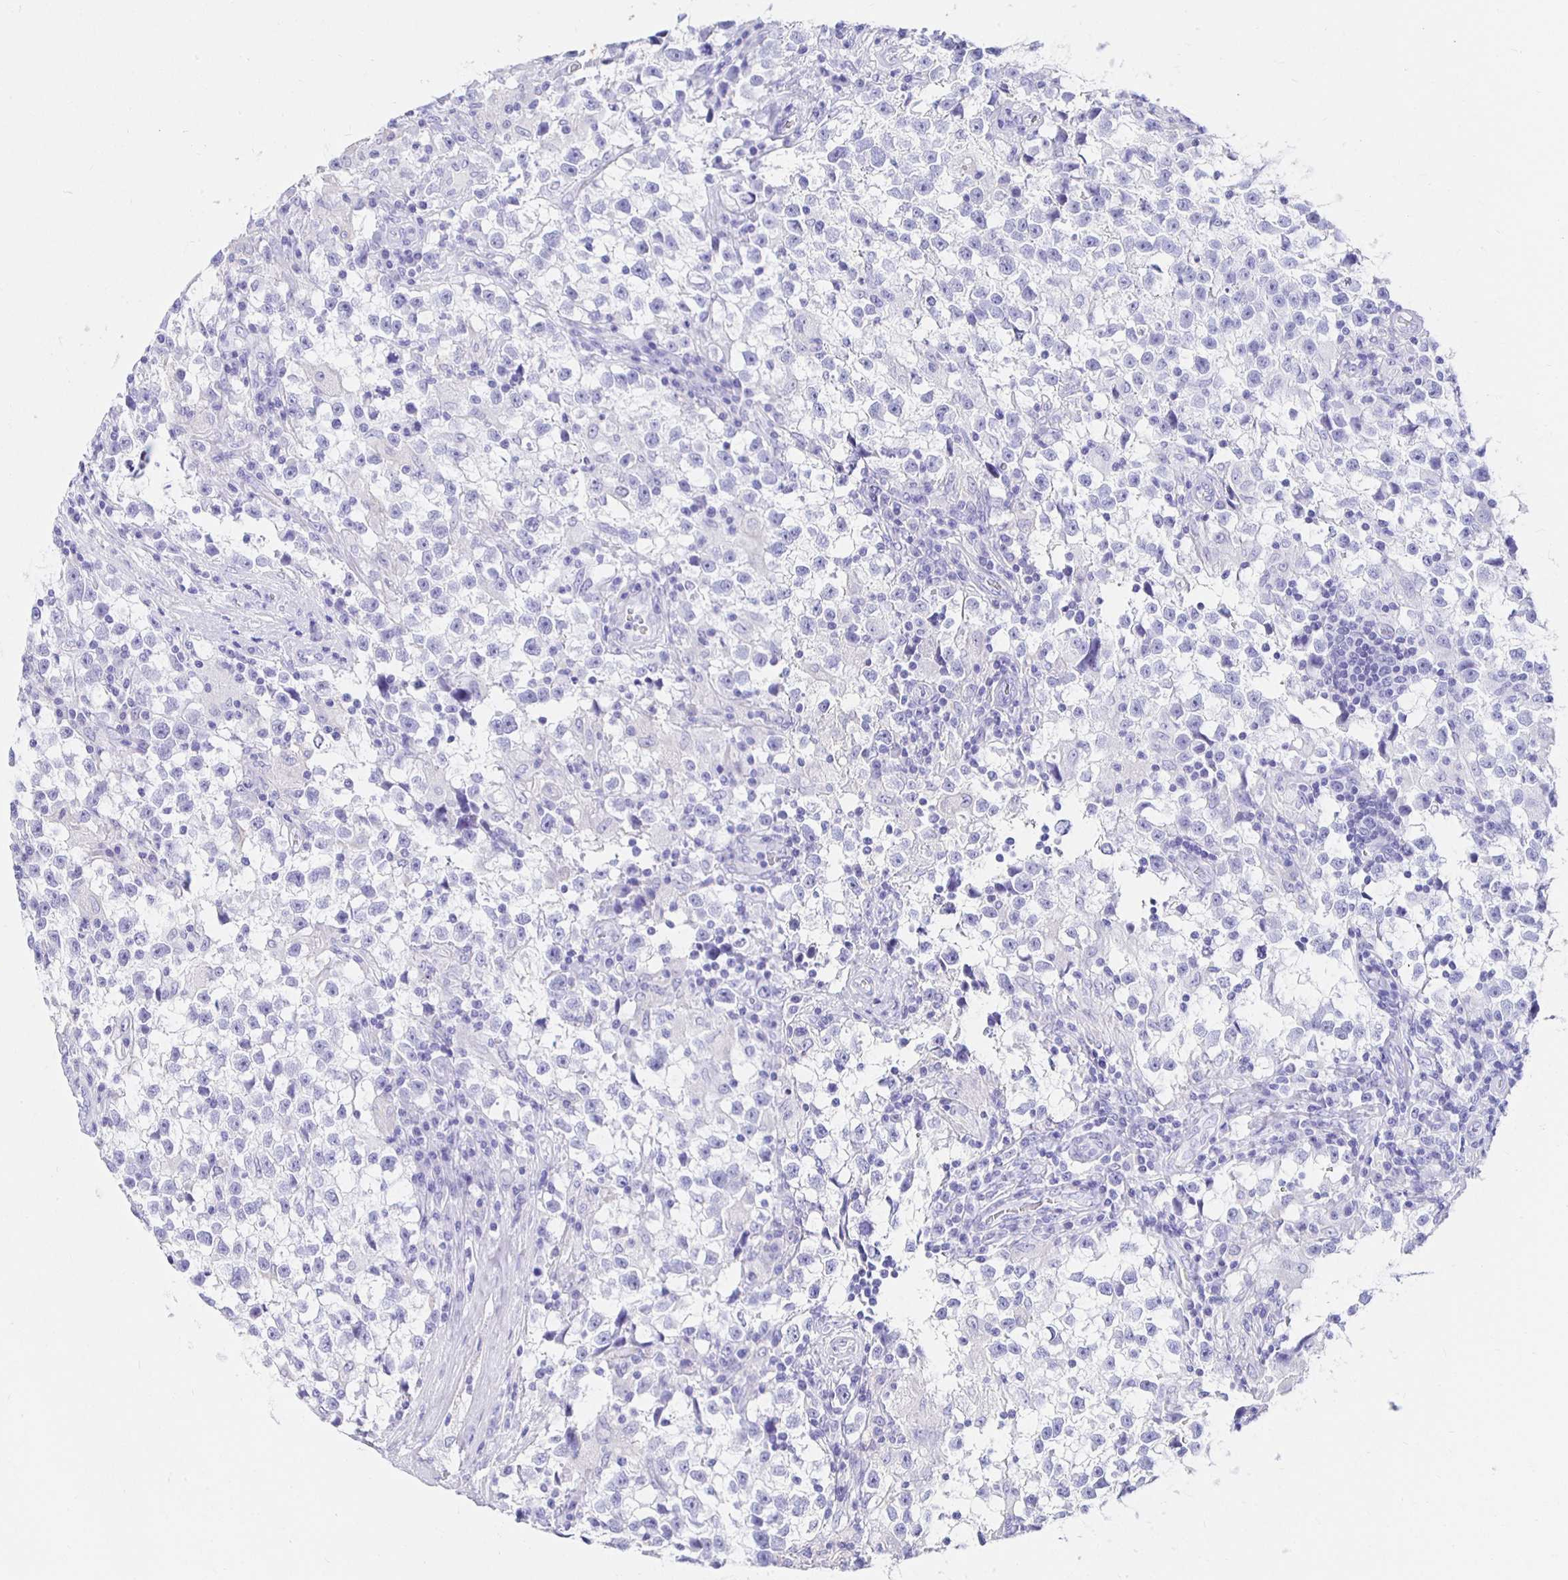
{"staining": {"intensity": "negative", "quantity": "none", "location": "none"}, "tissue": "testis cancer", "cell_type": "Tumor cells", "image_type": "cancer", "snomed": [{"axis": "morphology", "description": "Seminoma, NOS"}, {"axis": "topography", "description": "Testis"}], "caption": "Testis cancer (seminoma) stained for a protein using IHC exhibits no expression tumor cells.", "gene": "UMOD", "patient": {"sex": "male", "age": 31}}